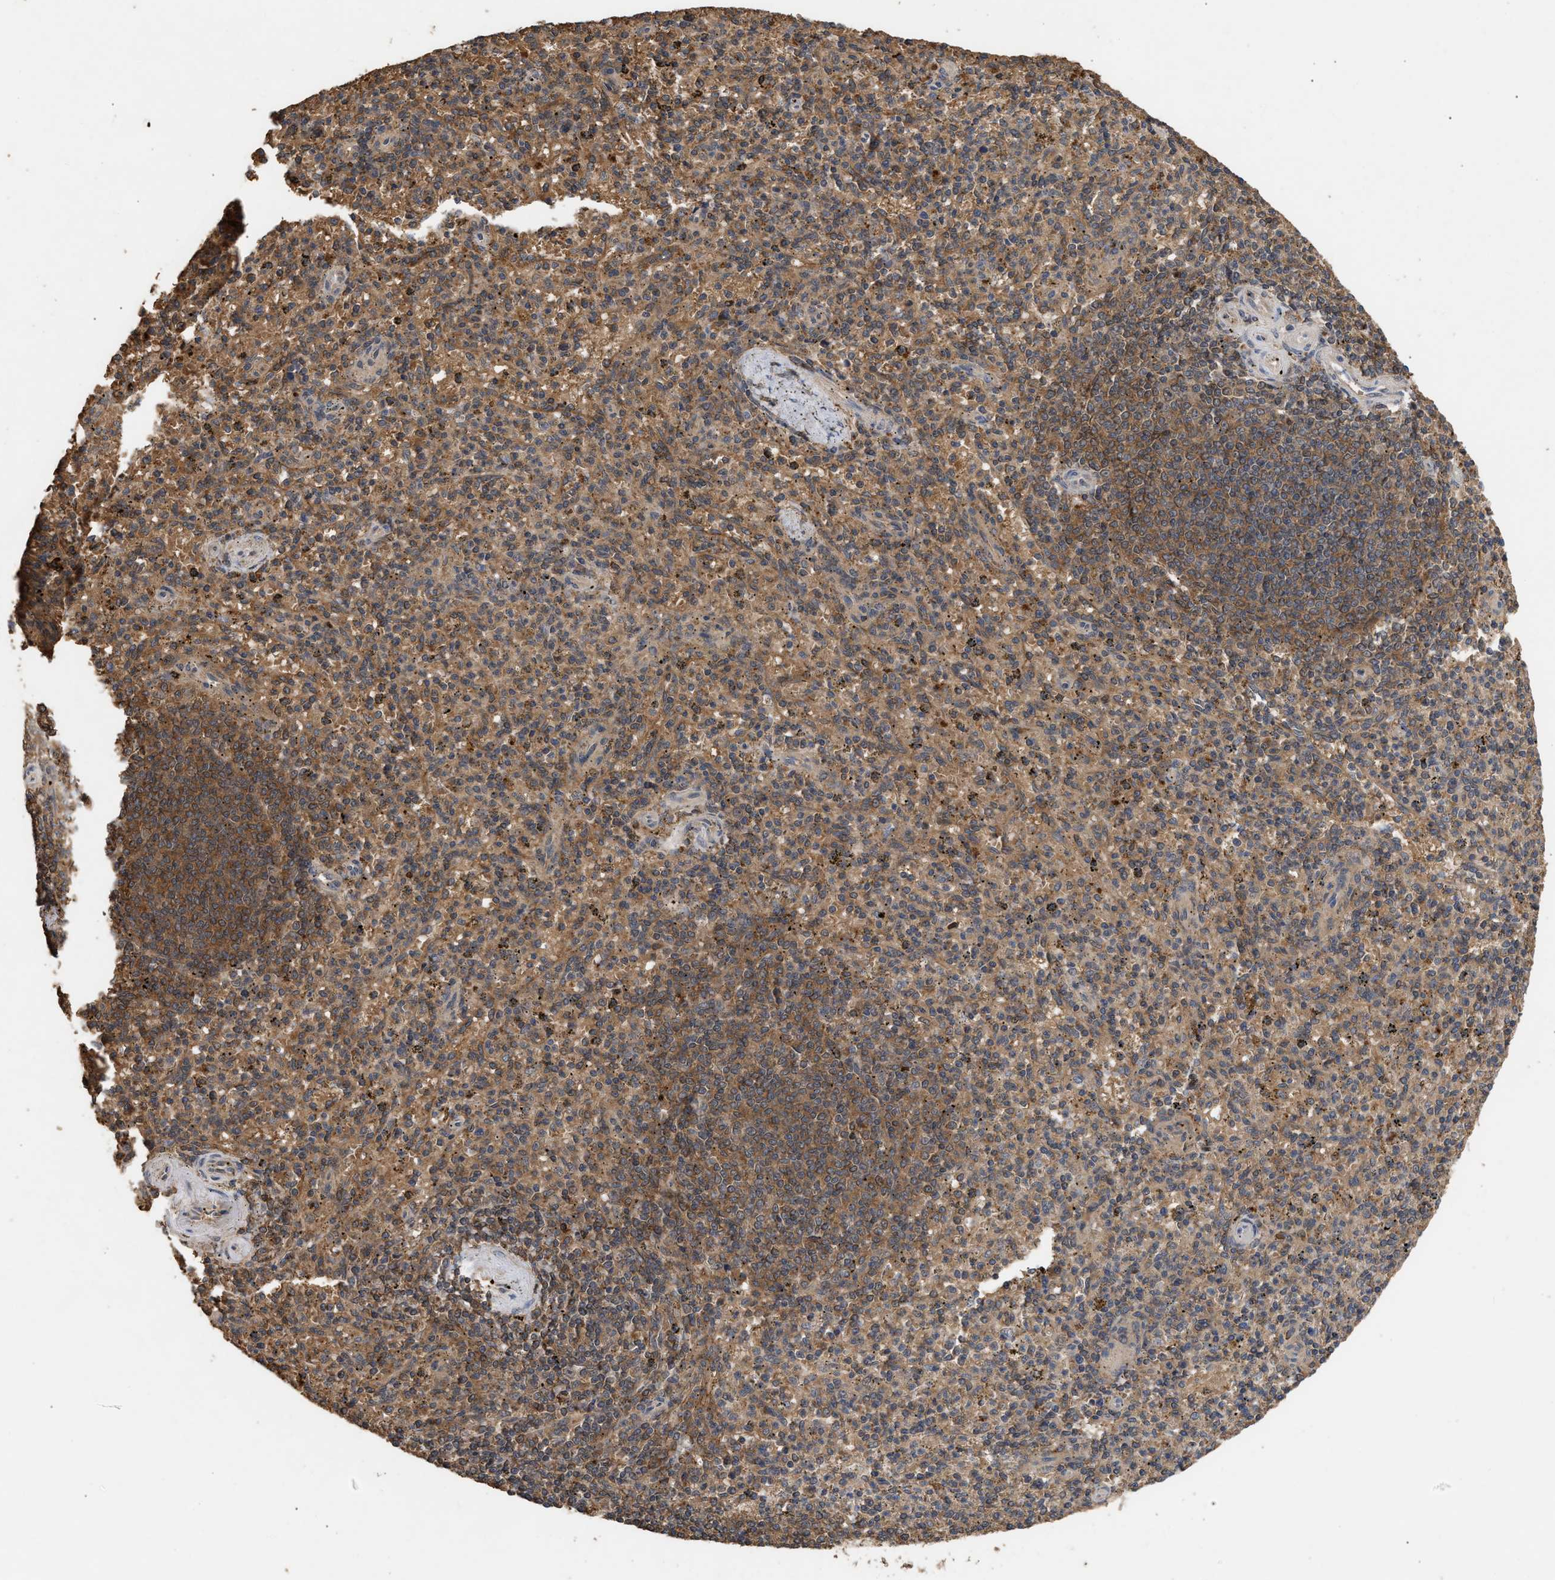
{"staining": {"intensity": "moderate", "quantity": "25%-75%", "location": "cytoplasmic/membranous"}, "tissue": "spleen", "cell_type": "Cells in red pulp", "image_type": "normal", "snomed": [{"axis": "morphology", "description": "Normal tissue, NOS"}, {"axis": "topography", "description": "Spleen"}], "caption": "The image demonstrates immunohistochemical staining of unremarkable spleen. There is moderate cytoplasmic/membranous staining is present in approximately 25%-75% of cells in red pulp. Nuclei are stained in blue.", "gene": "FITM1", "patient": {"sex": "male", "age": 72}}